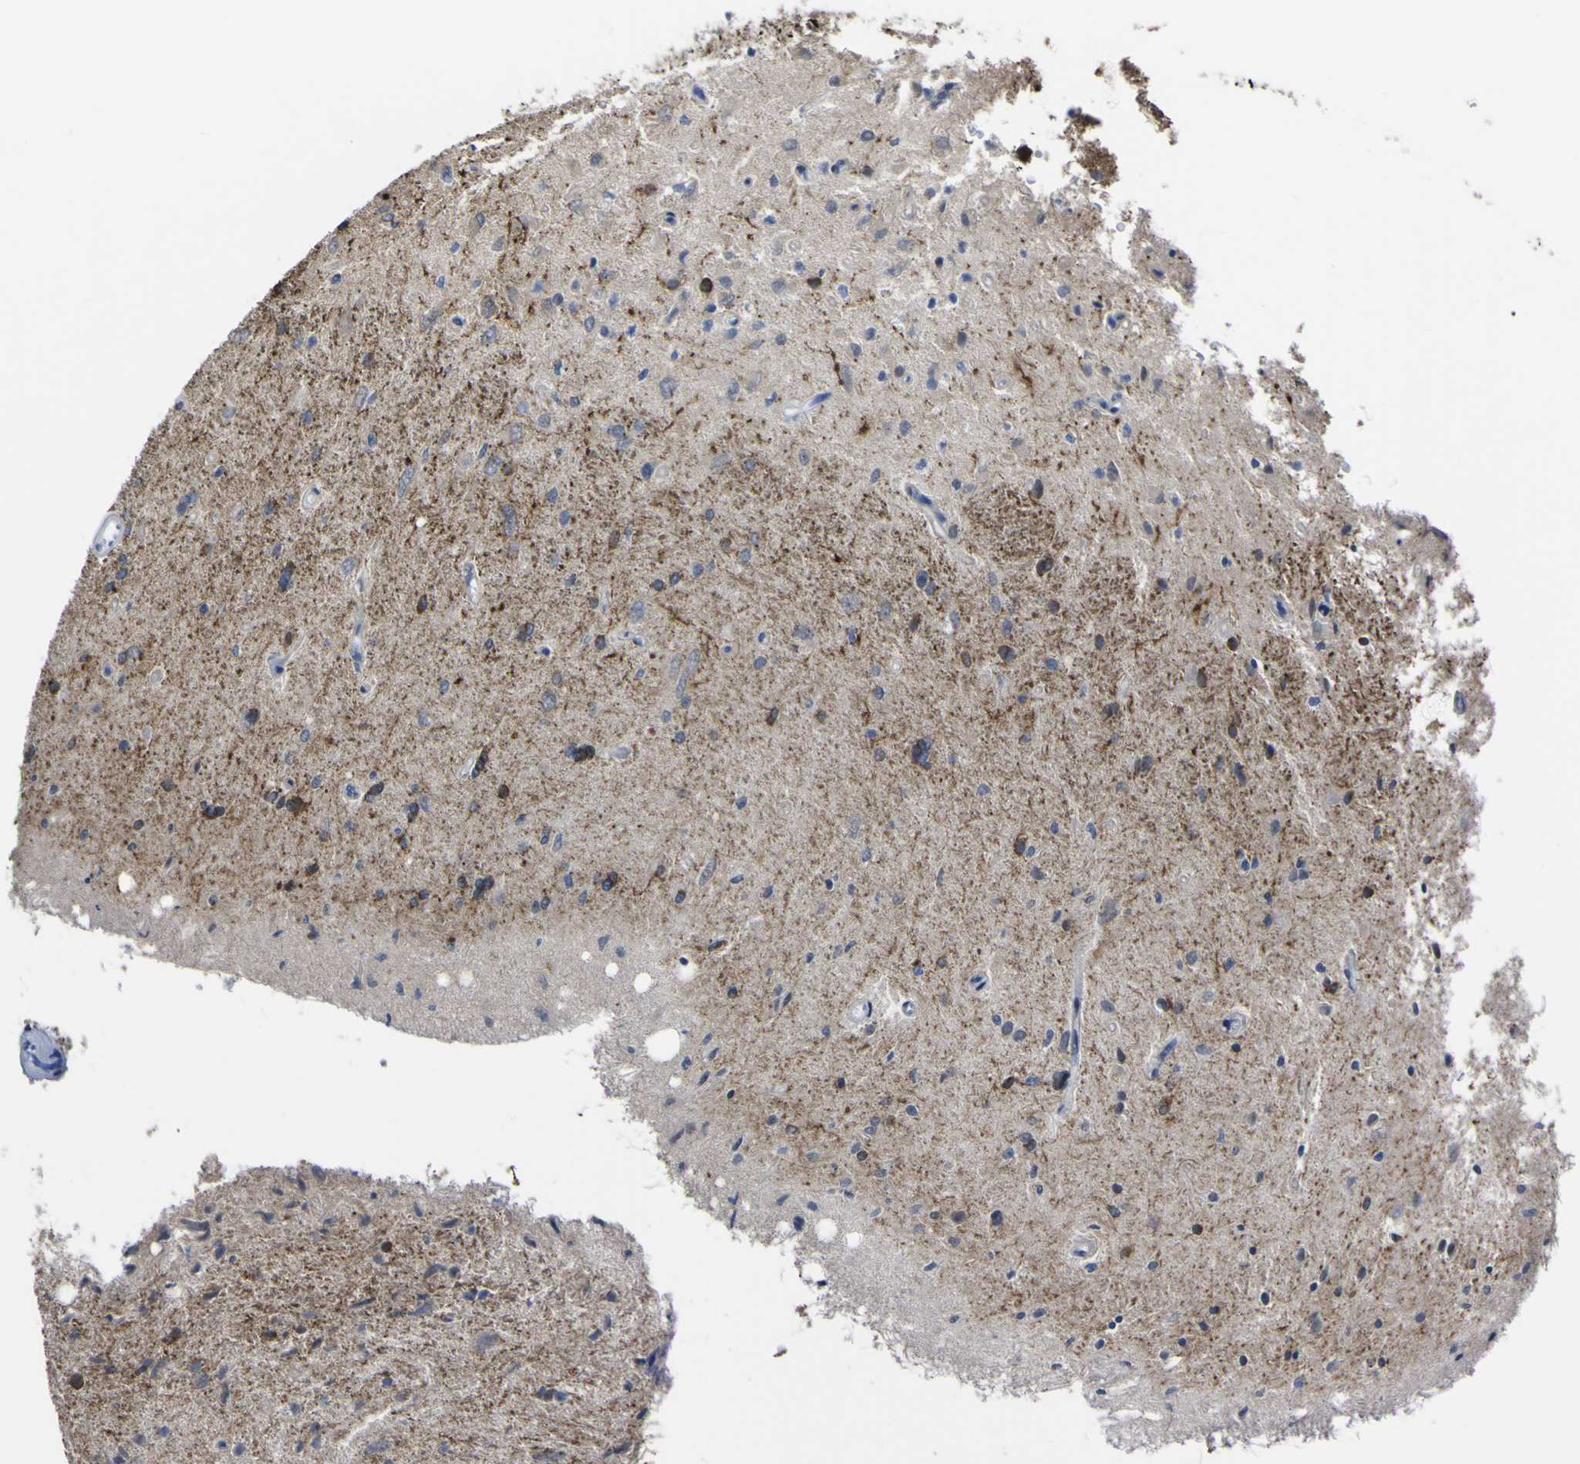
{"staining": {"intensity": "moderate", "quantity": "<25%", "location": "cytoplasmic/membranous"}, "tissue": "glioma", "cell_type": "Tumor cells", "image_type": "cancer", "snomed": [{"axis": "morphology", "description": "Glioma, malignant, Low grade"}, {"axis": "topography", "description": "Brain"}], "caption": "This image shows glioma stained with immunohistochemistry to label a protein in brown. The cytoplasmic/membranous of tumor cells show moderate positivity for the protein. Nuclei are counter-stained blue.", "gene": "TNFRSF11A", "patient": {"sex": "male", "age": 77}}